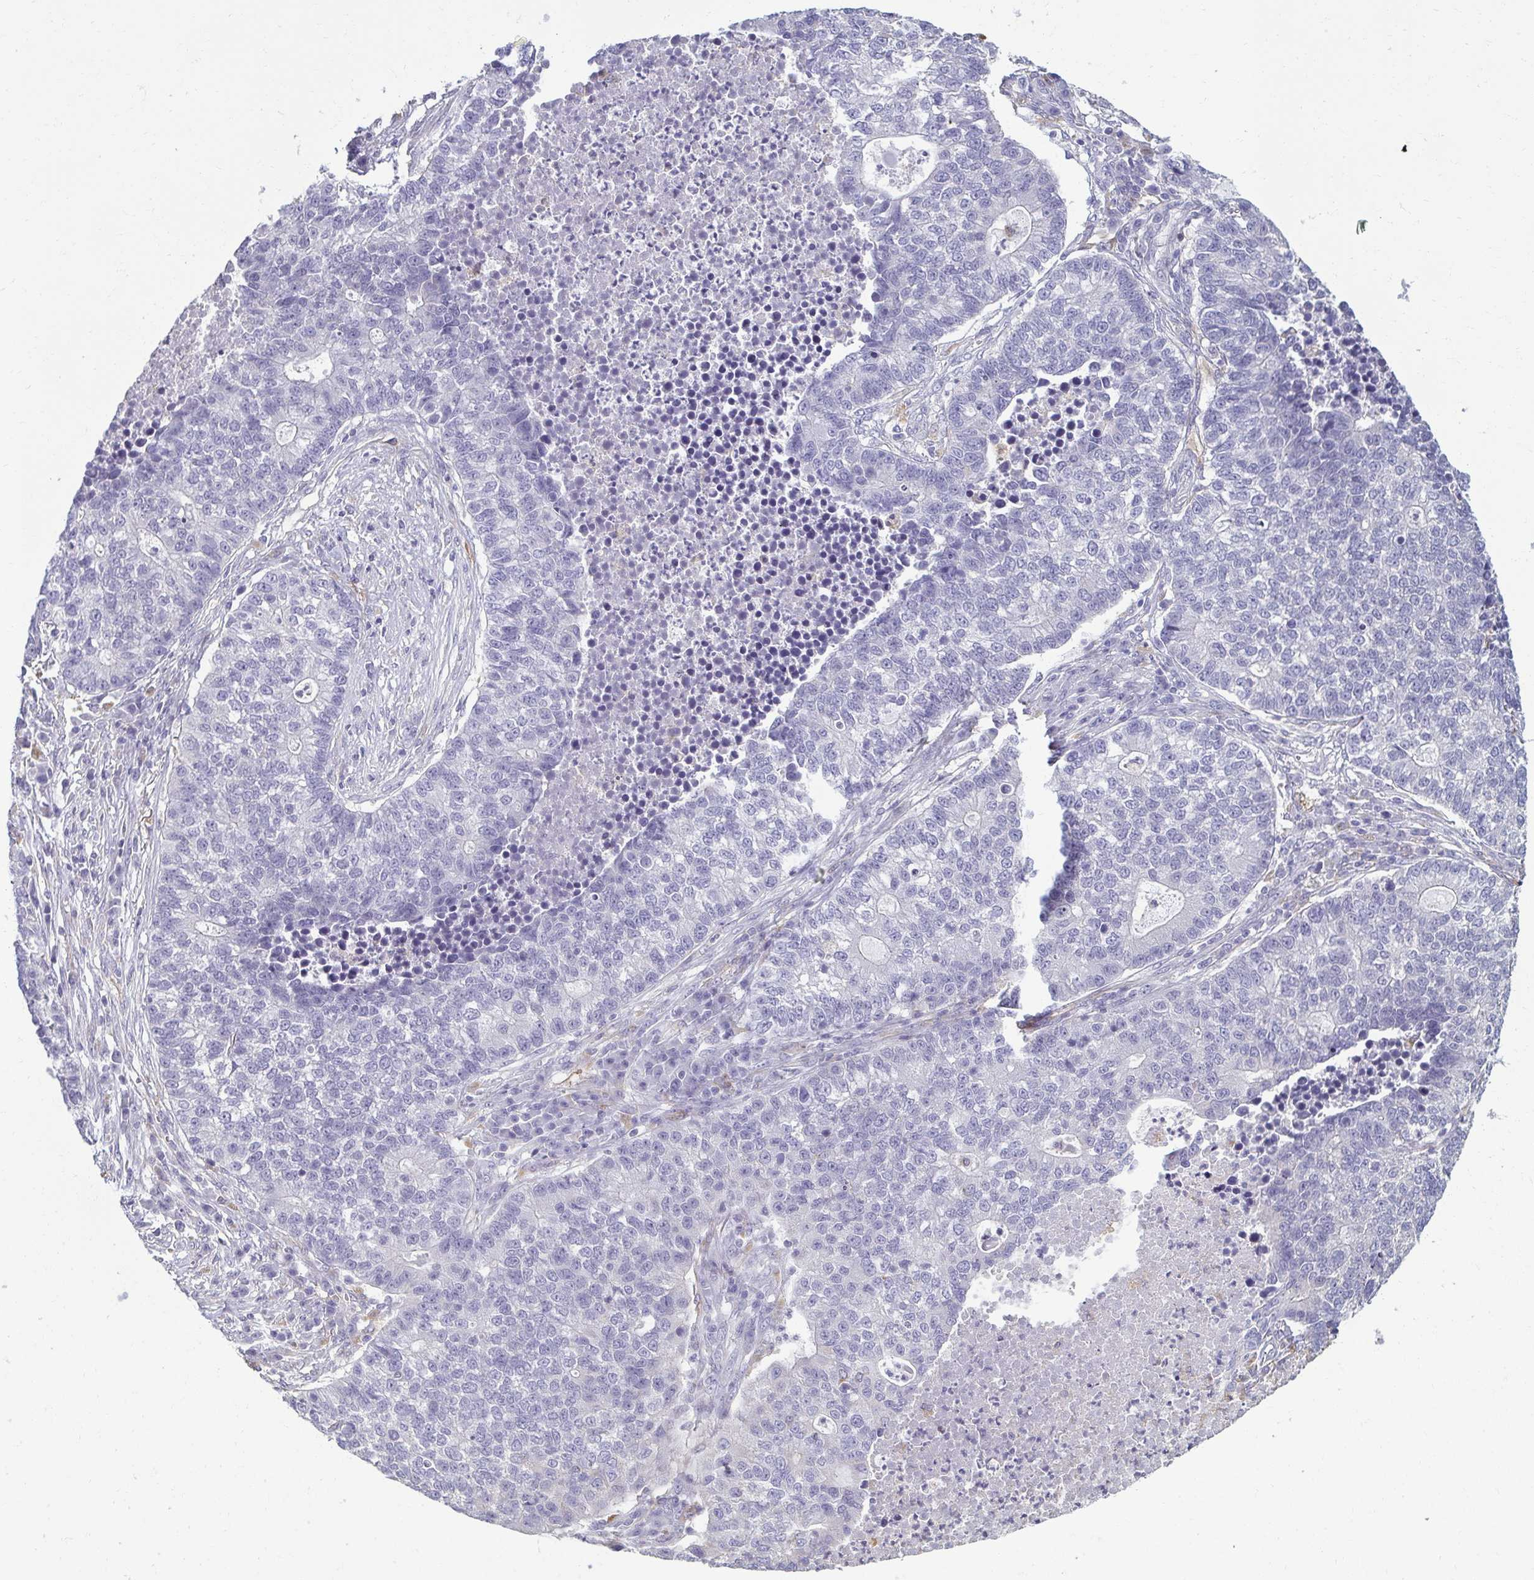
{"staining": {"intensity": "negative", "quantity": "none", "location": "none"}, "tissue": "lung cancer", "cell_type": "Tumor cells", "image_type": "cancer", "snomed": [{"axis": "morphology", "description": "Adenocarcinoma, NOS"}, {"axis": "topography", "description": "Lung"}], "caption": "Tumor cells show no significant positivity in lung cancer.", "gene": "PDE2A", "patient": {"sex": "male", "age": 57}}